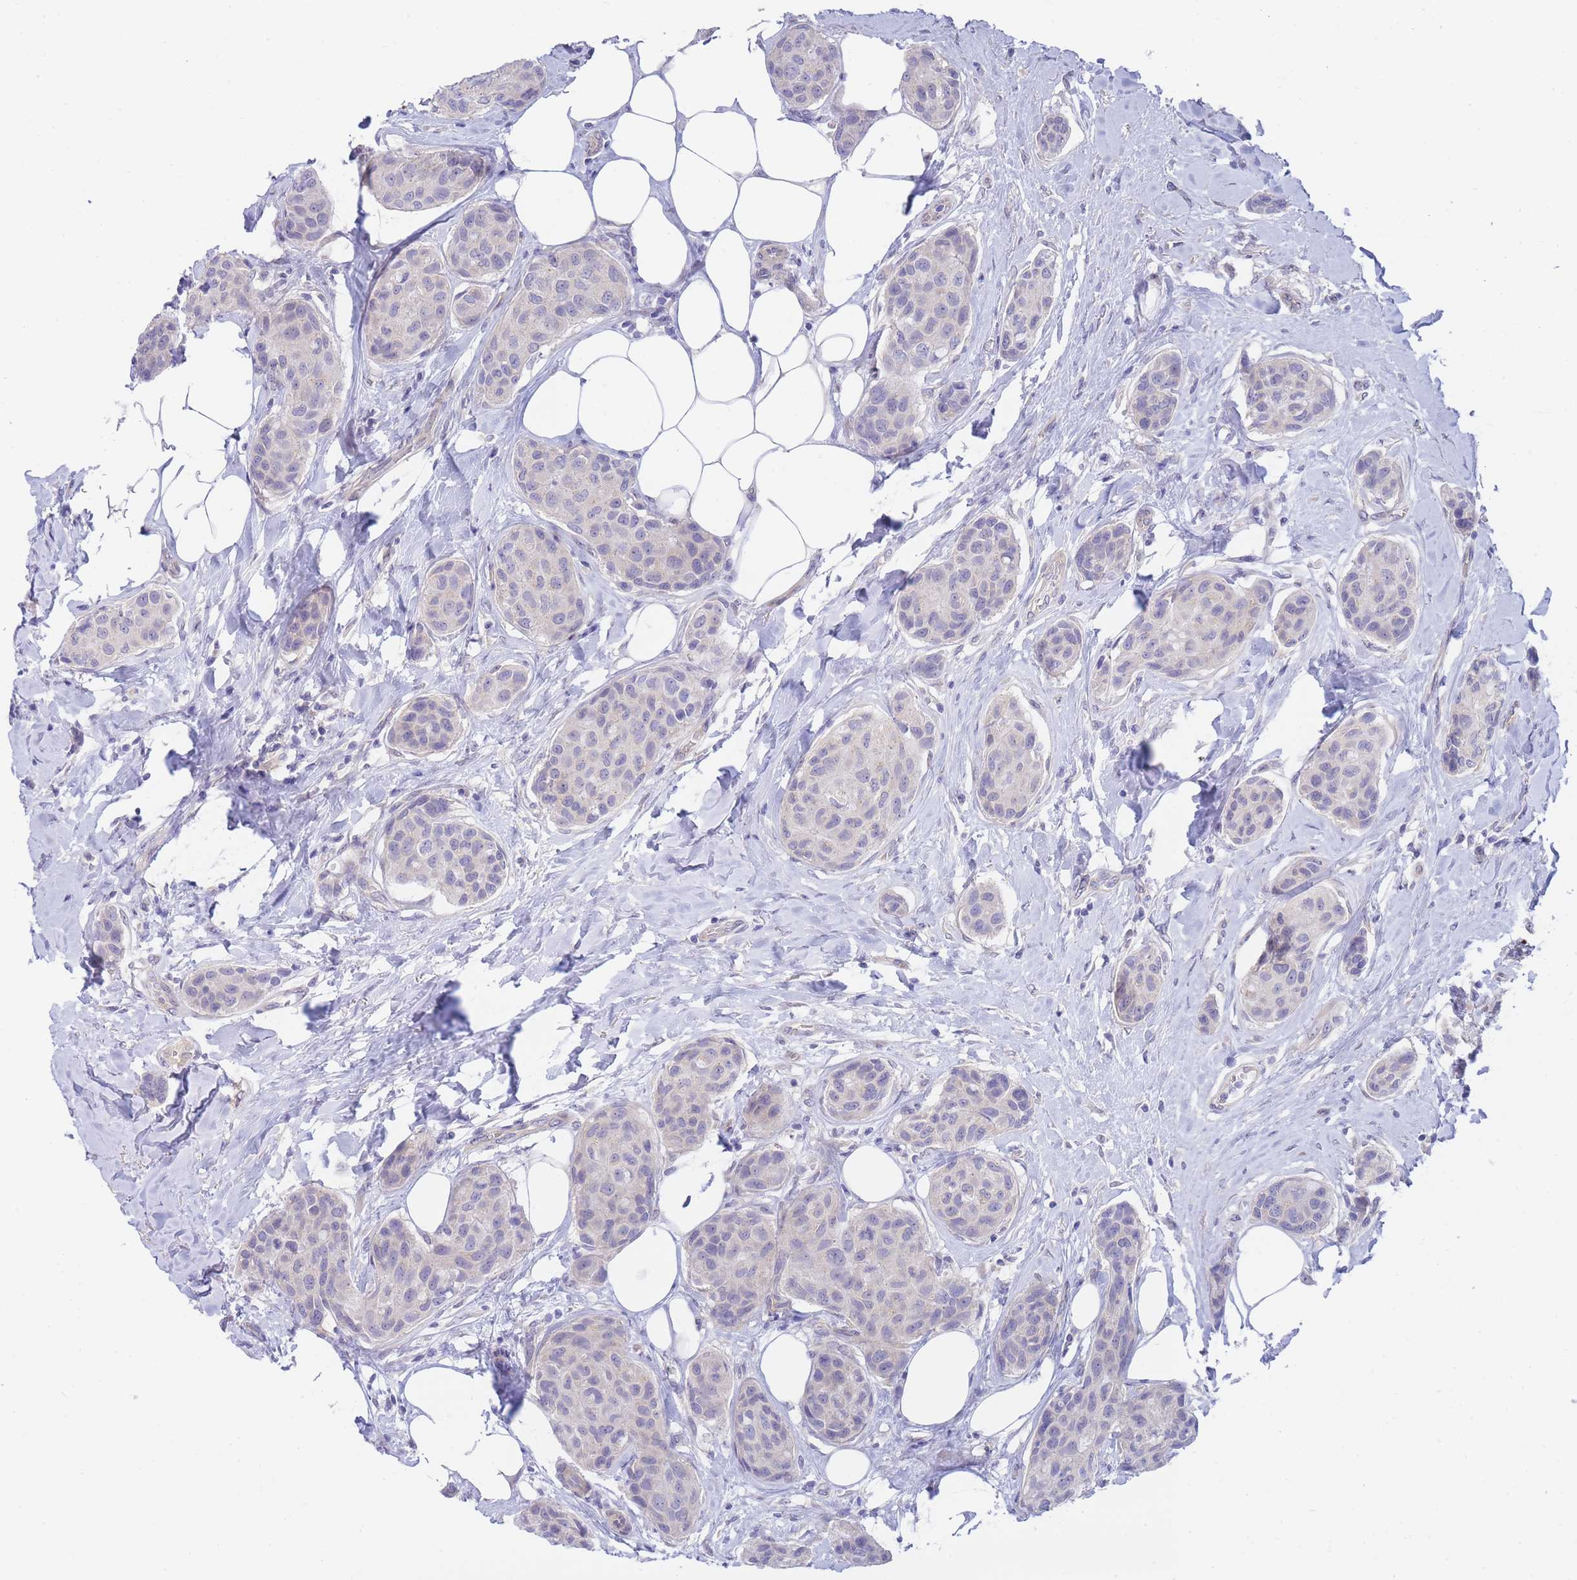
{"staining": {"intensity": "negative", "quantity": "none", "location": "none"}, "tissue": "breast cancer", "cell_type": "Tumor cells", "image_type": "cancer", "snomed": [{"axis": "morphology", "description": "Duct carcinoma"}, {"axis": "topography", "description": "Breast"}, {"axis": "topography", "description": "Lymph node"}], "caption": "Immunohistochemical staining of human breast cancer (infiltrating ductal carcinoma) exhibits no significant positivity in tumor cells.", "gene": "SUGT1", "patient": {"sex": "female", "age": 80}}